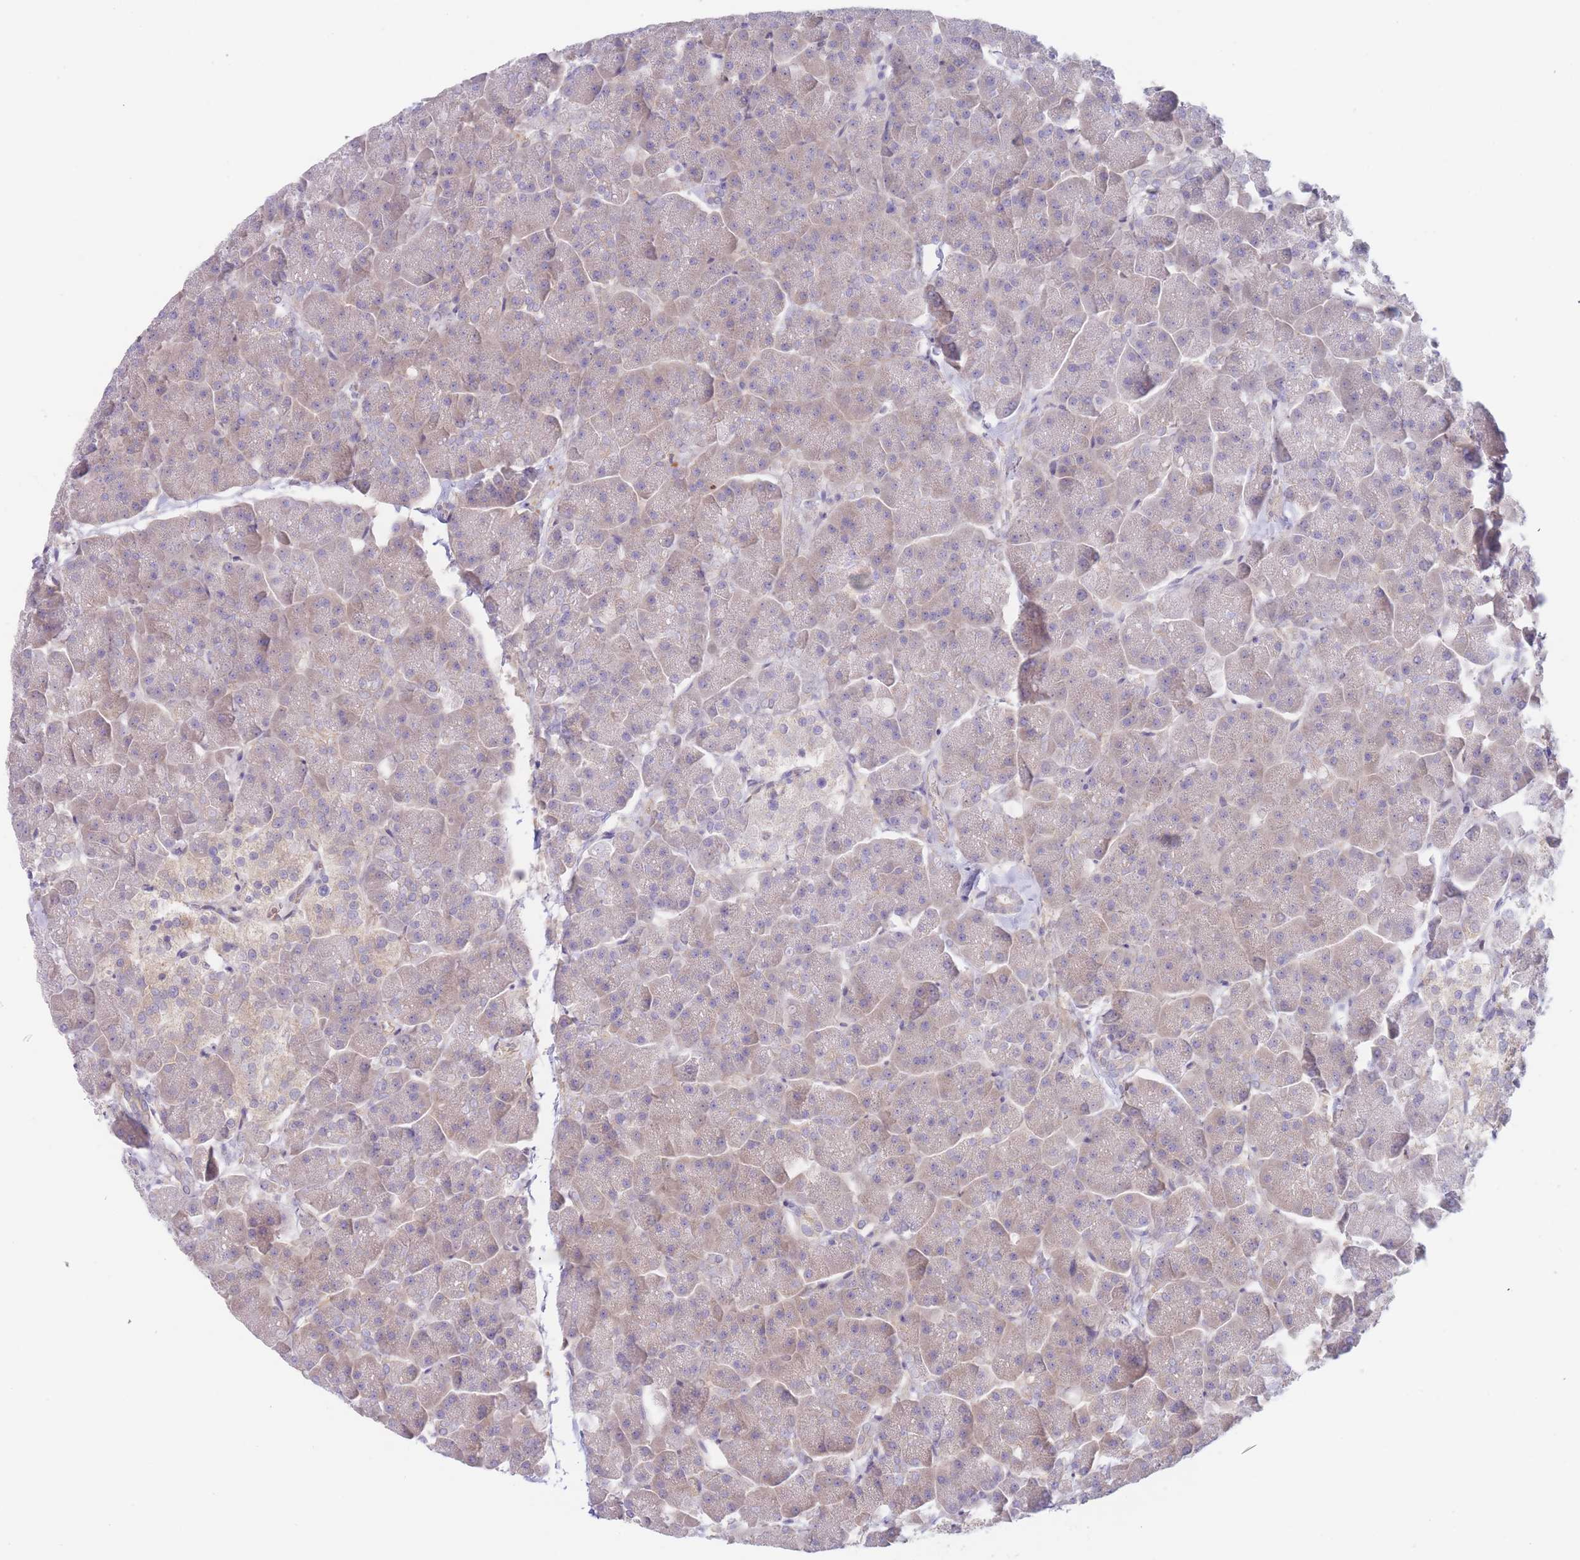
{"staining": {"intensity": "weak", "quantity": "25%-75%", "location": "cytoplasmic/membranous"}, "tissue": "pancreas", "cell_type": "Exocrine glandular cells", "image_type": "normal", "snomed": [{"axis": "morphology", "description": "Normal tissue, NOS"}, {"axis": "topography", "description": "Pancreas"}, {"axis": "topography", "description": "Peripheral nerve tissue"}], "caption": "This histopathology image shows normal pancreas stained with immunohistochemistry to label a protein in brown. The cytoplasmic/membranous of exocrine glandular cells show weak positivity for the protein. Nuclei are counter-stained blue.", "gene": "ZNF281", "patient": {"sex": "male", "age": 54}}